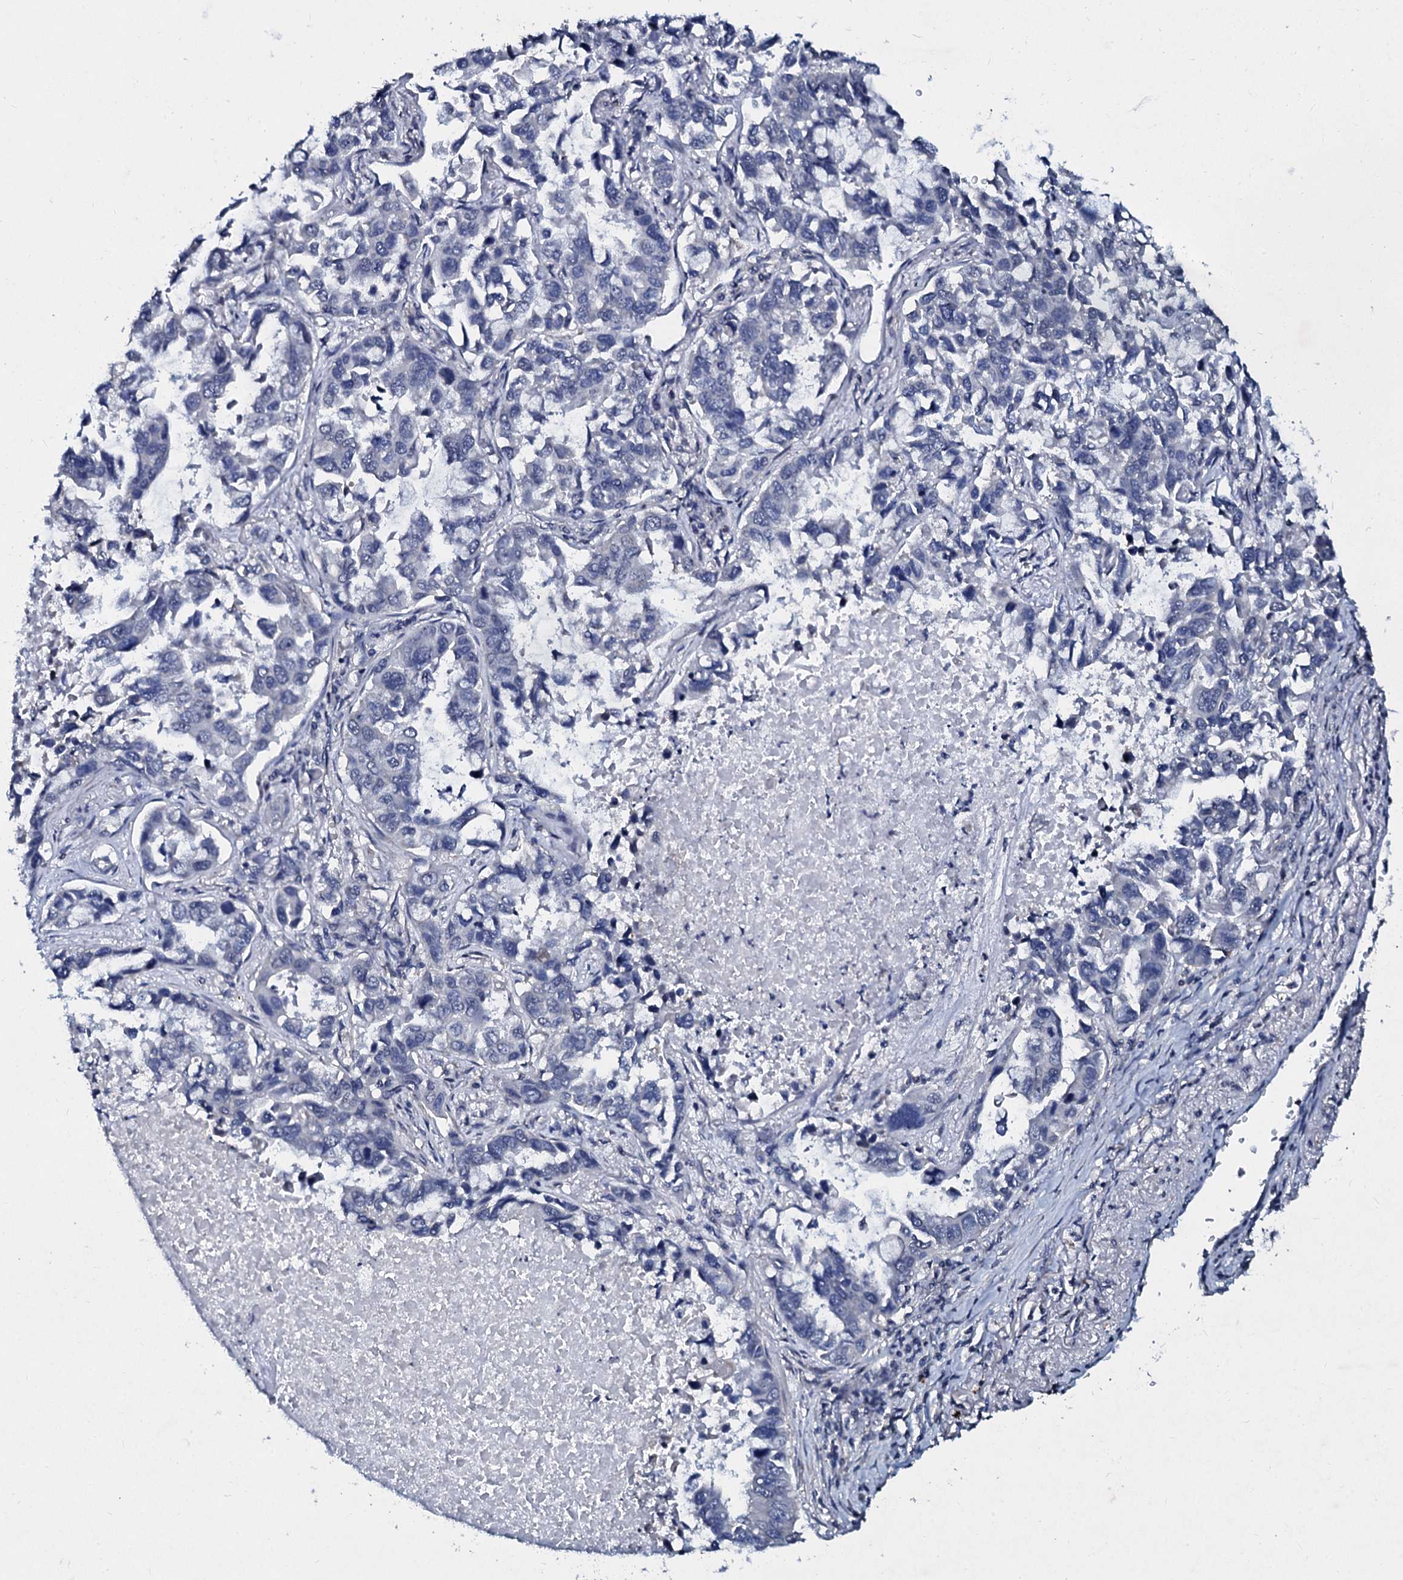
{"staining": {"intensity": "negative", "quantity": "none", "location": "none"}, "tissue": "lung cancer", "cell_type": "Tumor cells", "image_type": "cancer", "snomed": [{"axis": "morphology", "description": "Adenocarcinoma, NOS"}, {"axis": "topography", "description": "Lung"}], "caption": "The histopathology image reveals no significant staining in tumor cells of lung cancer.", "gene": "SLC37A4", "patient": {"sex": "male", "age": 64}}